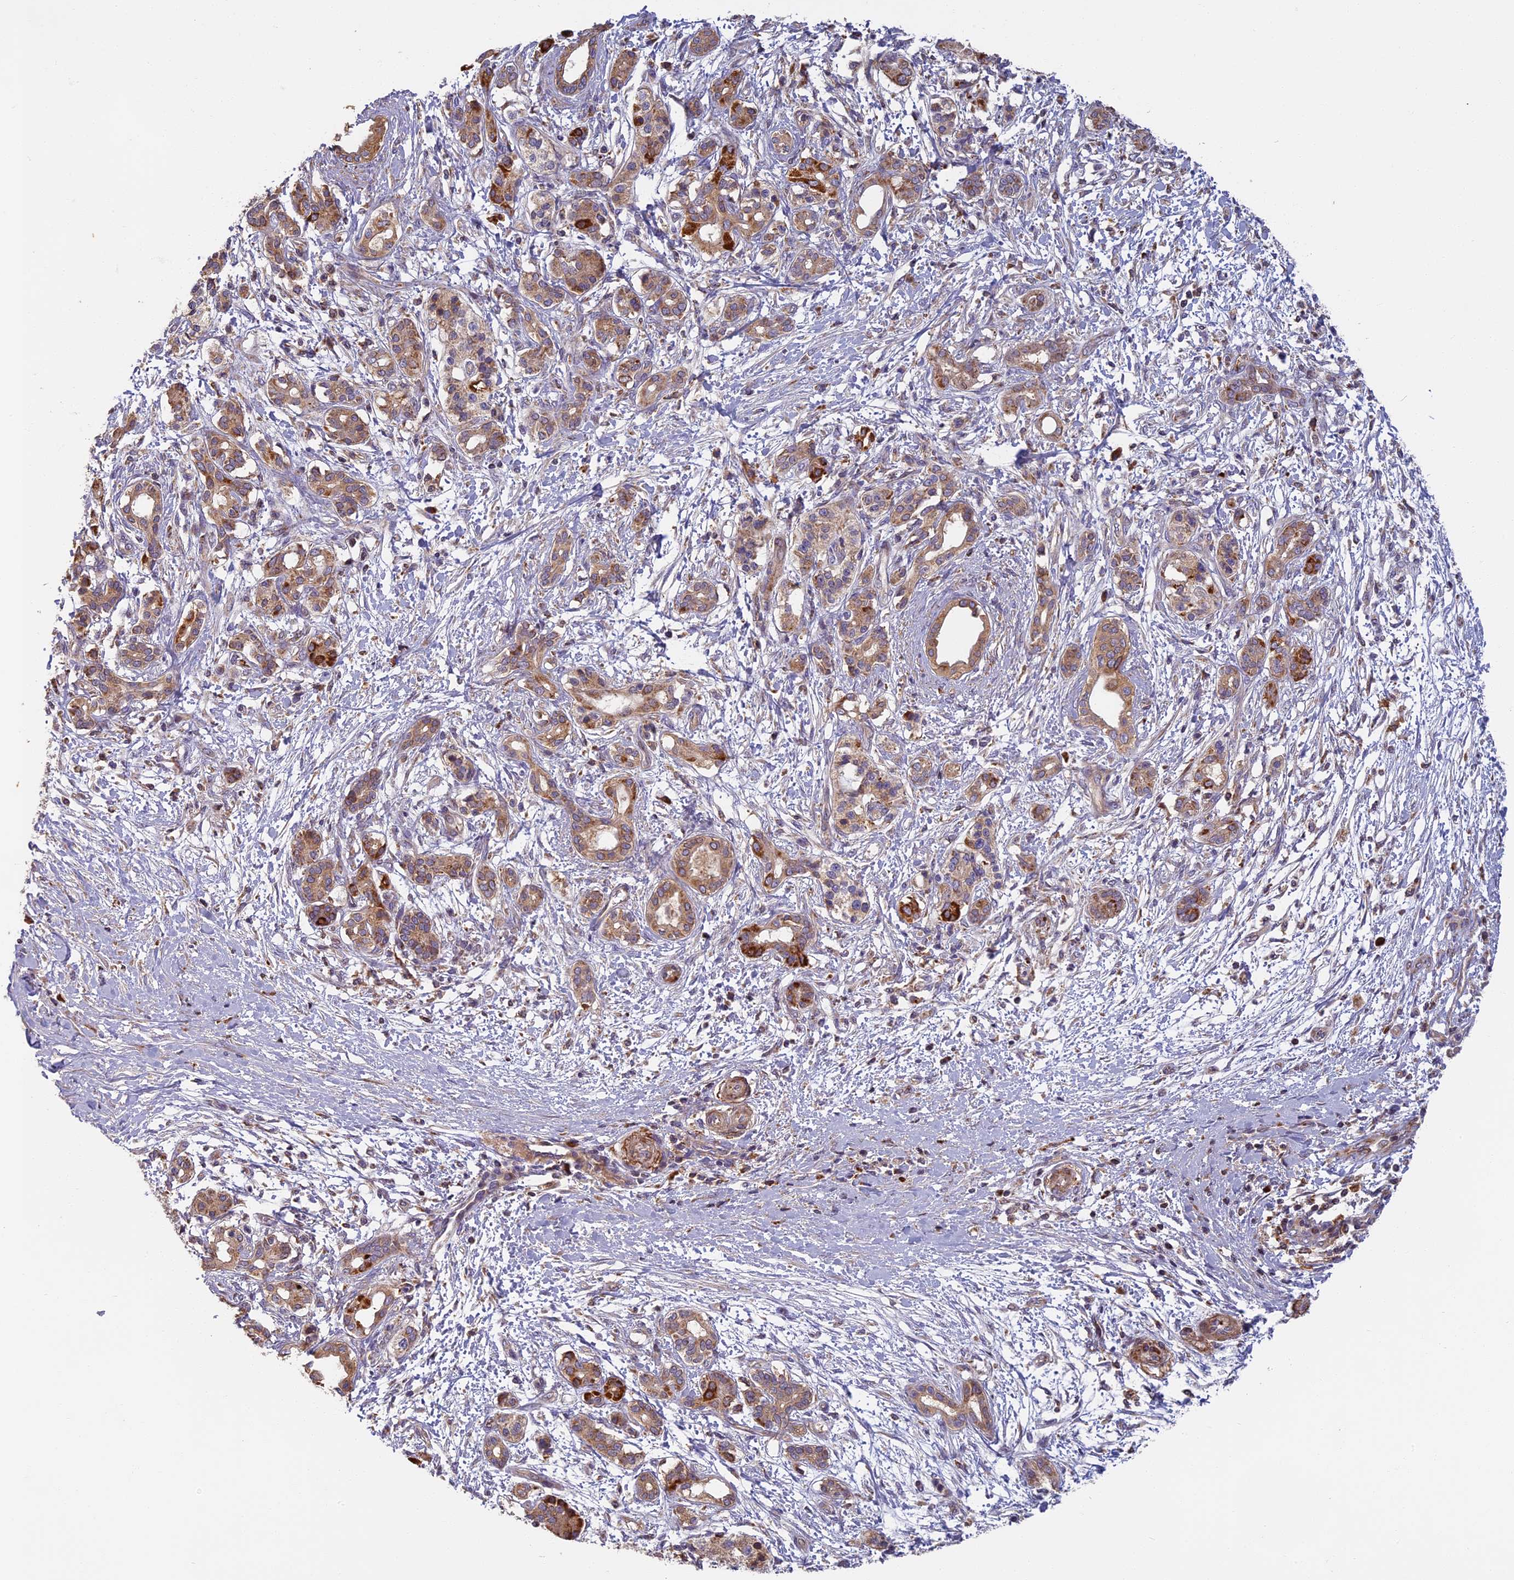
{"staining": {"intensity": "weak", "quantity": ">75%", "location": "cytoplasmic/membranous"}, "tissue": "pancreatic cancer", "cell_type": "Tumor cells", "image_type": "cancer", "snomed": [{"axis": "morphology", "description": "Adenocarcinoma, NOS"}, {"axis": "topography", "description": "Pancreas"}], "caption": "Protein expression by IHC exhibits weak cytoplasmic/membranous positivity in about >75% of tumor cells in pancreatic cancer (adenocarcinoma). (brown staining indicates protein expression, while blue staining denotes nuclei).", "gene": "EDAR", "patient": {"sex": "female", "age": 55}}